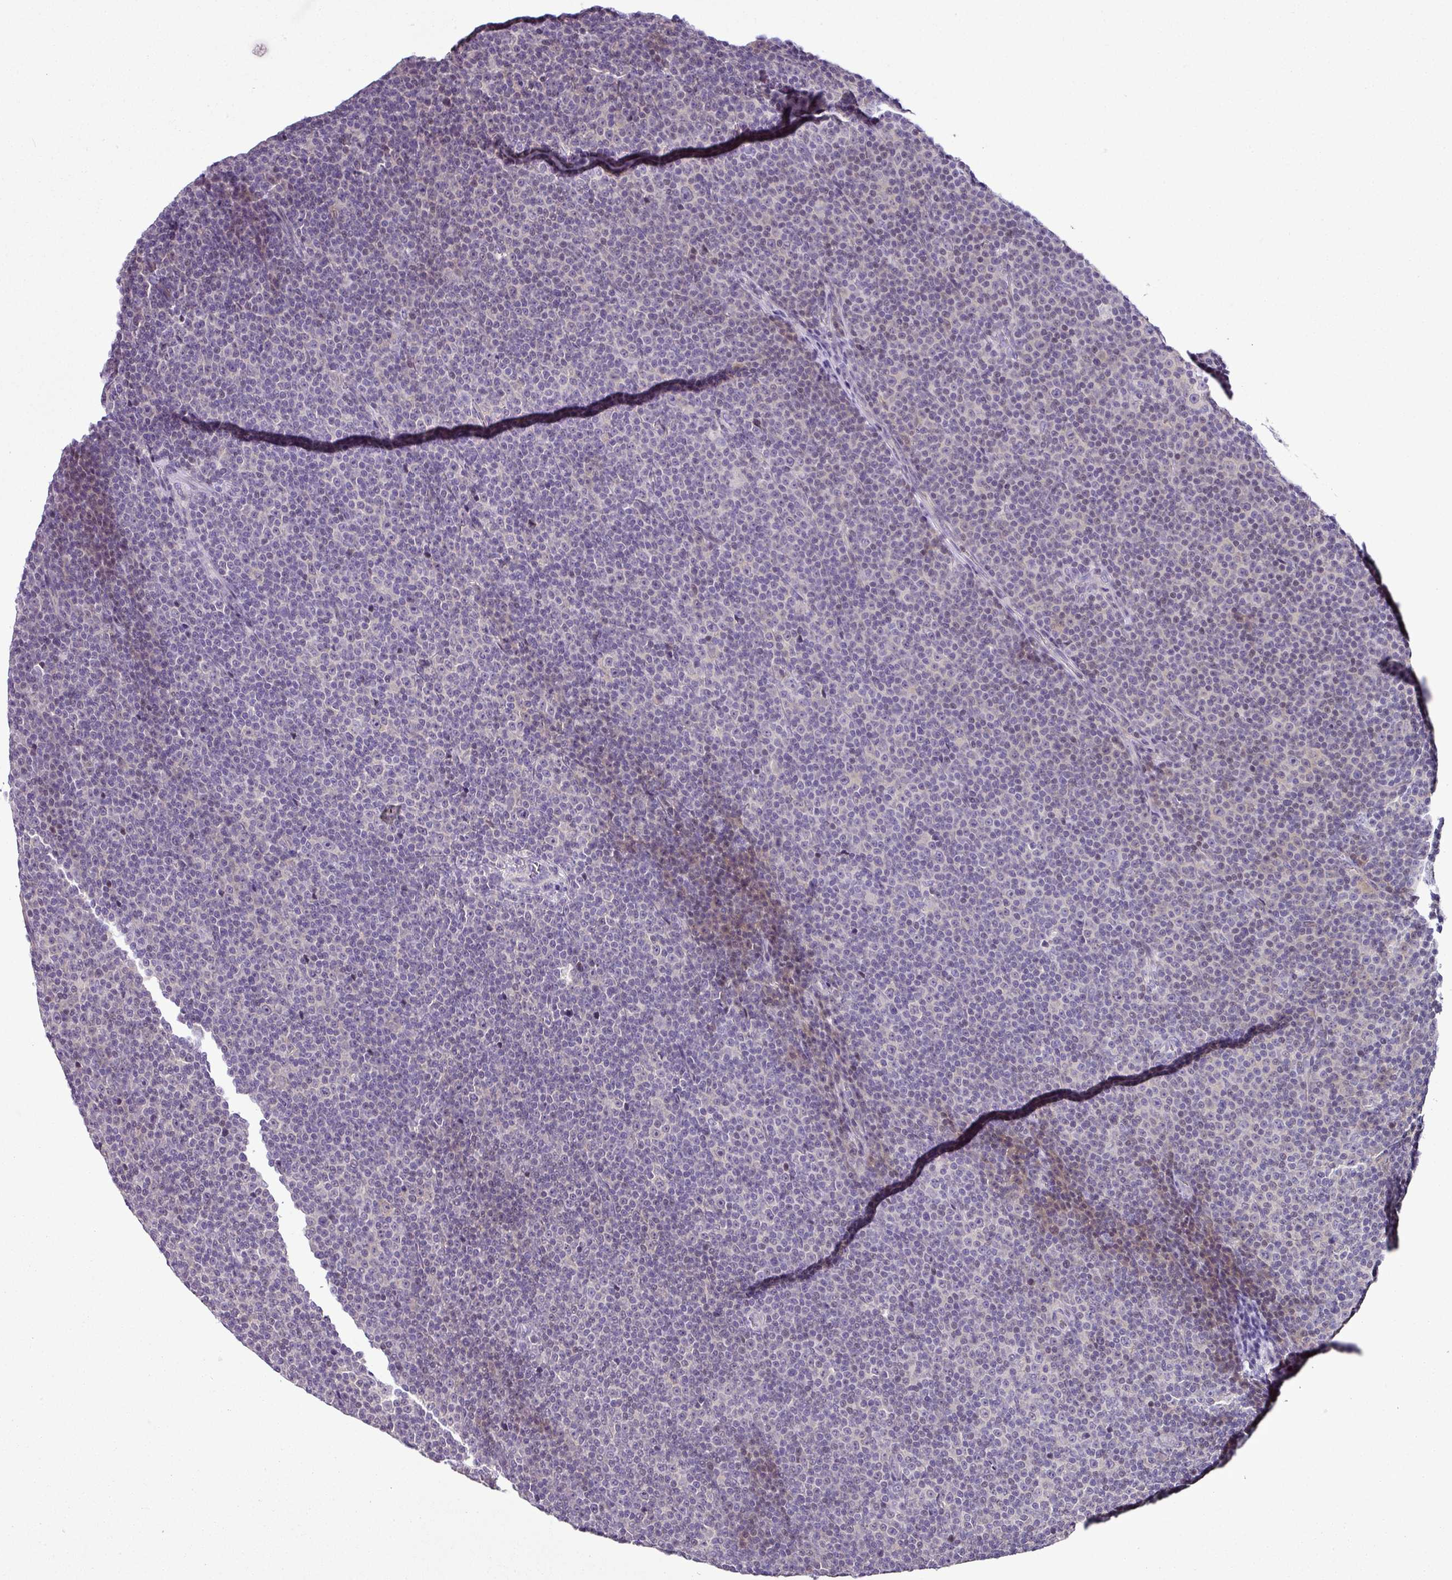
{"staining": {"intensity": "negative", "quantity": "none", "location": "none"}, "tissue": "lymphoma", "cell_type": "Tumor cells", "image_type": "cancer", "snomed": [{"axis": "morphology", "description": "Malignant lymphoma, non-Hodgkin's type, Low grade"}, {"axis": "topography", "description": "Lymph node"}], "caption": "Lymphoma was stained to show a protein in brown. There is no significant staining in tumor cells.", "gene": "TEX30", "patient": {"sex": "female", "age": 67}}